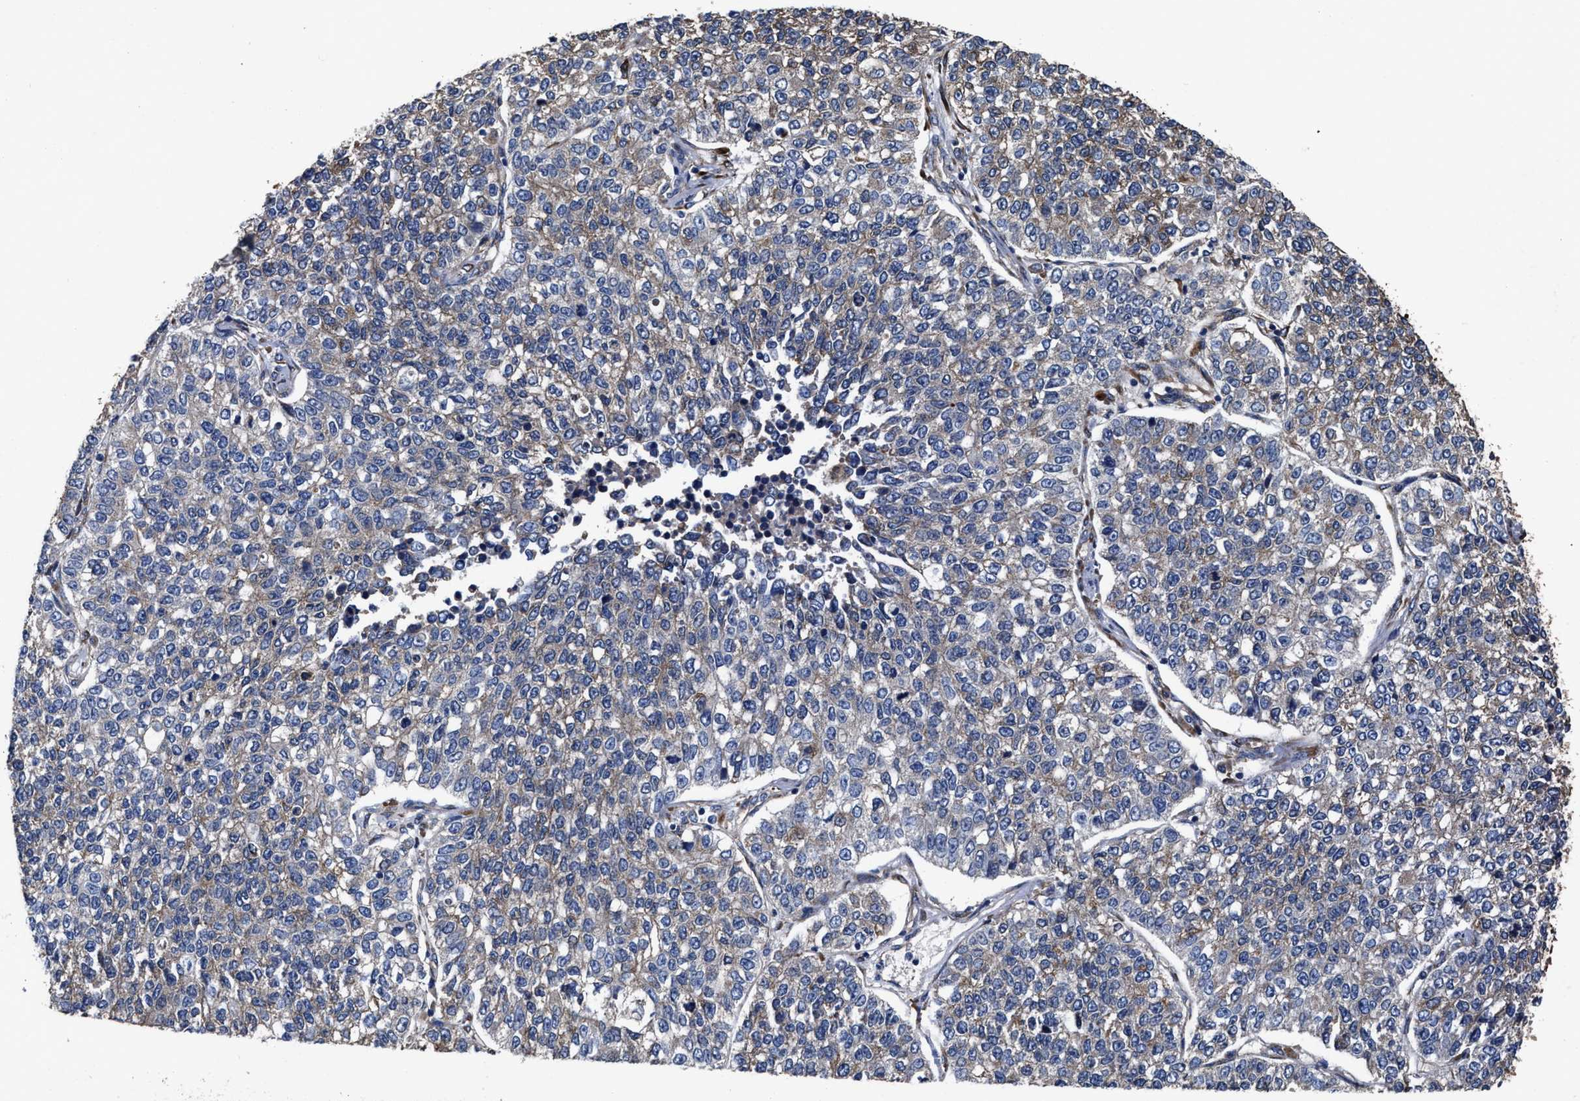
{"staining": {"intensity": "weak", "quantity": ">75%", "location": "cytoplasmic/membranous"}, "tissue": "lung cancer", "cell_type": "Tumor cells", "image_type": "cancer", "snomed": [{"axis": "morphology", "description": "Adenocarcinoma, NOS"}, {"axis": "topography", "description": "Lung"}], "caption": "Immunohistochemical staining of human lung cancer demonstrates weak cytoplasmic/membranous protein positivity in about >75% of tumor cells.", "gene": "IDNK", "patient": {"sex": "male", "age": 49}}